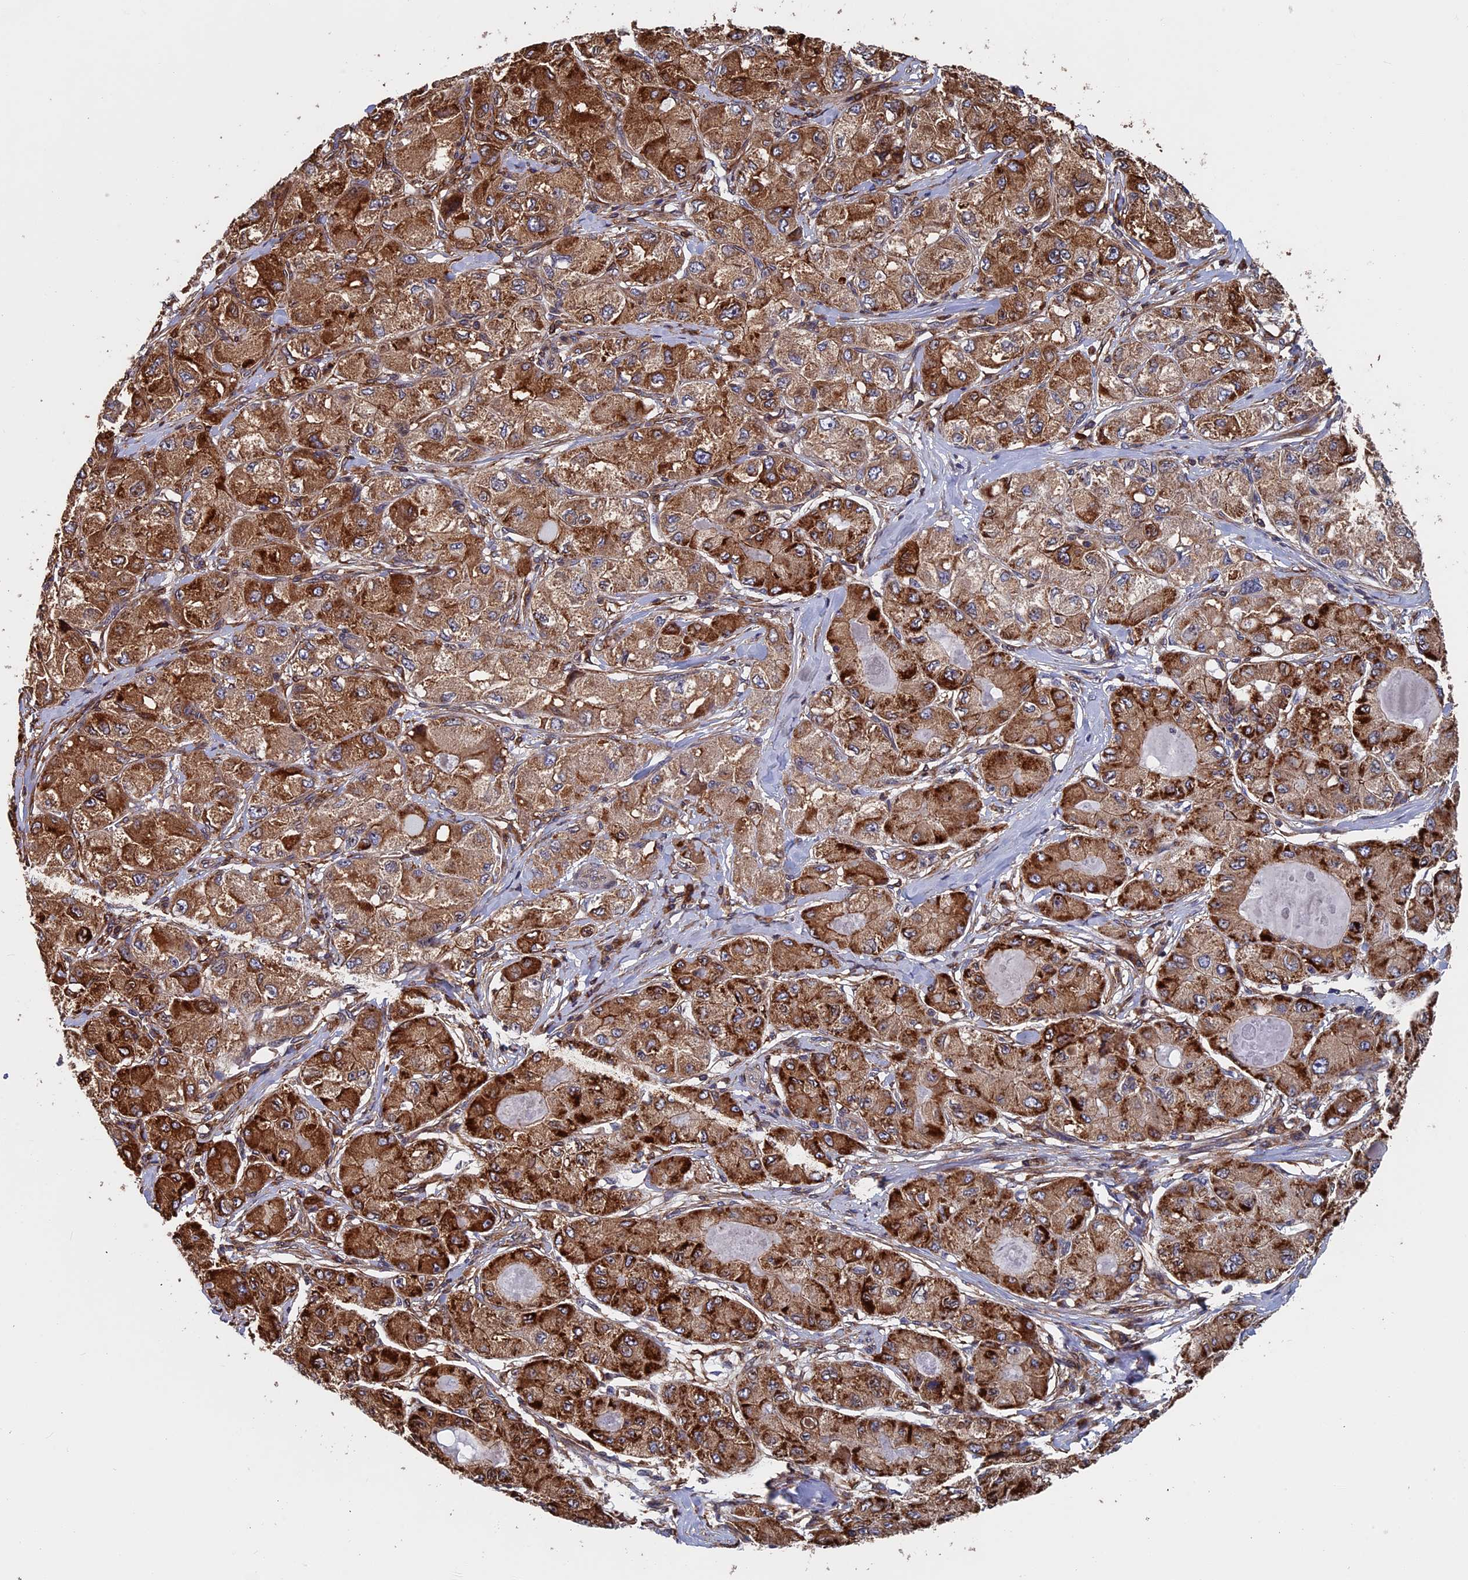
{"staining": {"intensity": "strong", "quantity": ">75%", "location": "cytoplasmic/membranous"}, "tissue": "liver cancer", "cell_type": "Tumor cells", "image_type": "cancer", "snomed": [{"axis": "morphology", "description": "Carcinoma, Hepatocellular, NOS"}, {"axis": "topography", "description": "Liver"}], "caption": "Immunohistochemical staining of hepatocellular carcinoma (liver) shows high levels of strong cytoplasmic/membranous staining in about >75% of tumor cells.", "gene": "RPUSD1", "patient": {"sex": "male", "age": 80}}